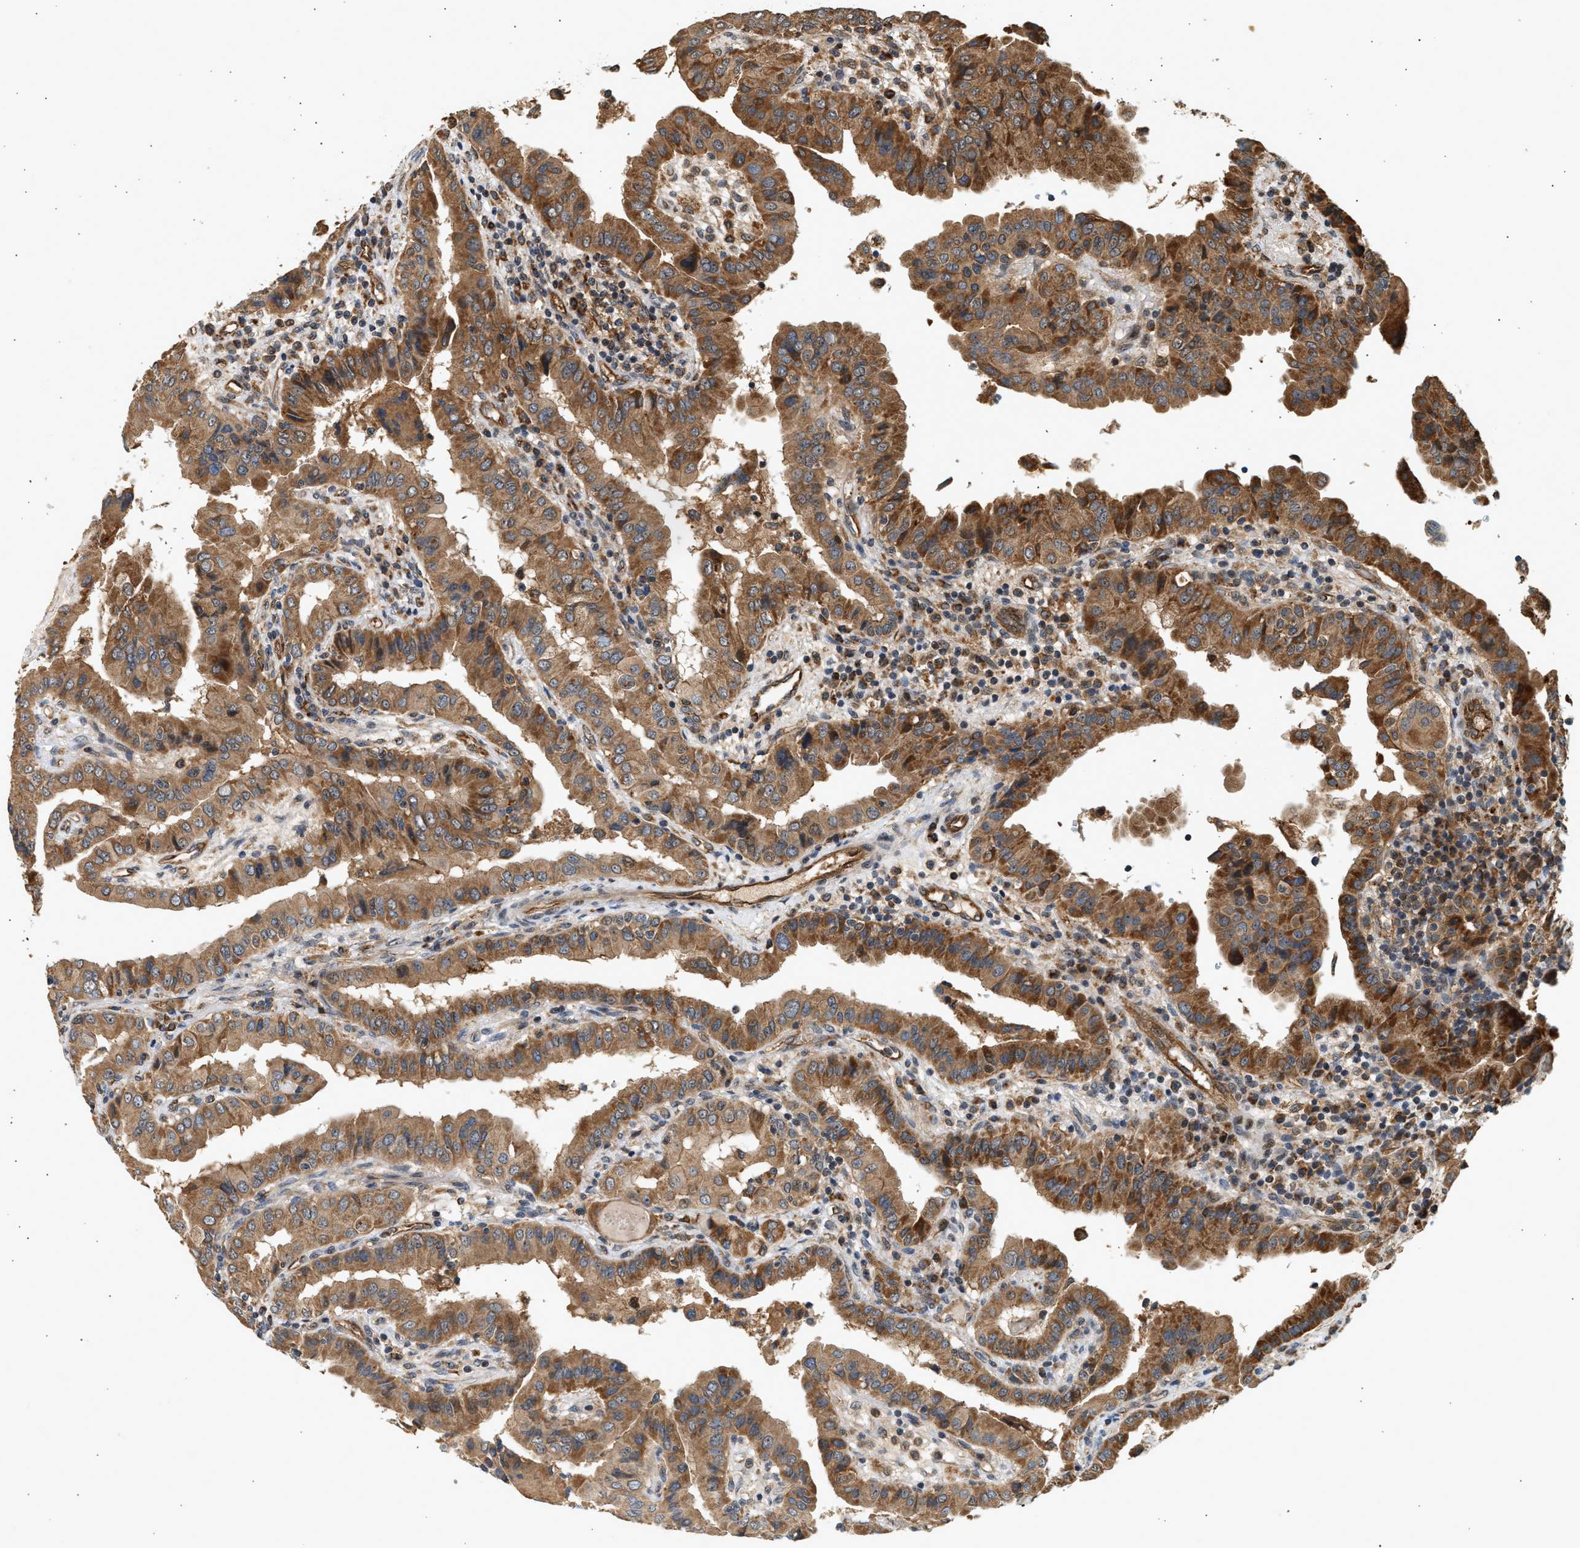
{"staining": {"intensity": "strong", "quantity": ">75%", "location": "cytoplasmic/membranous"}, "tissue": "thyroid cancer", "cell_type": "Tumor cells", "image_type": "cancer", "snomed": [{"axis": "morphology", "description": "Papillary adenocarcinoma, NOS"}, {"axis": "topography", "description": "Thyroid gland"}], "caption": "Protein staining displays strong cytoplasmic/membranous positivity in approximately >75% of tumor cells in thyroid cancer. The staining is performed using DAB (3,3'-diaminobenzidine) brown chromogen to label protein expression. The nuclei are counter-stained blue using hematoxylin.", "gene": "DUSP14", "patient": {"sex": "male", "age": 33}}